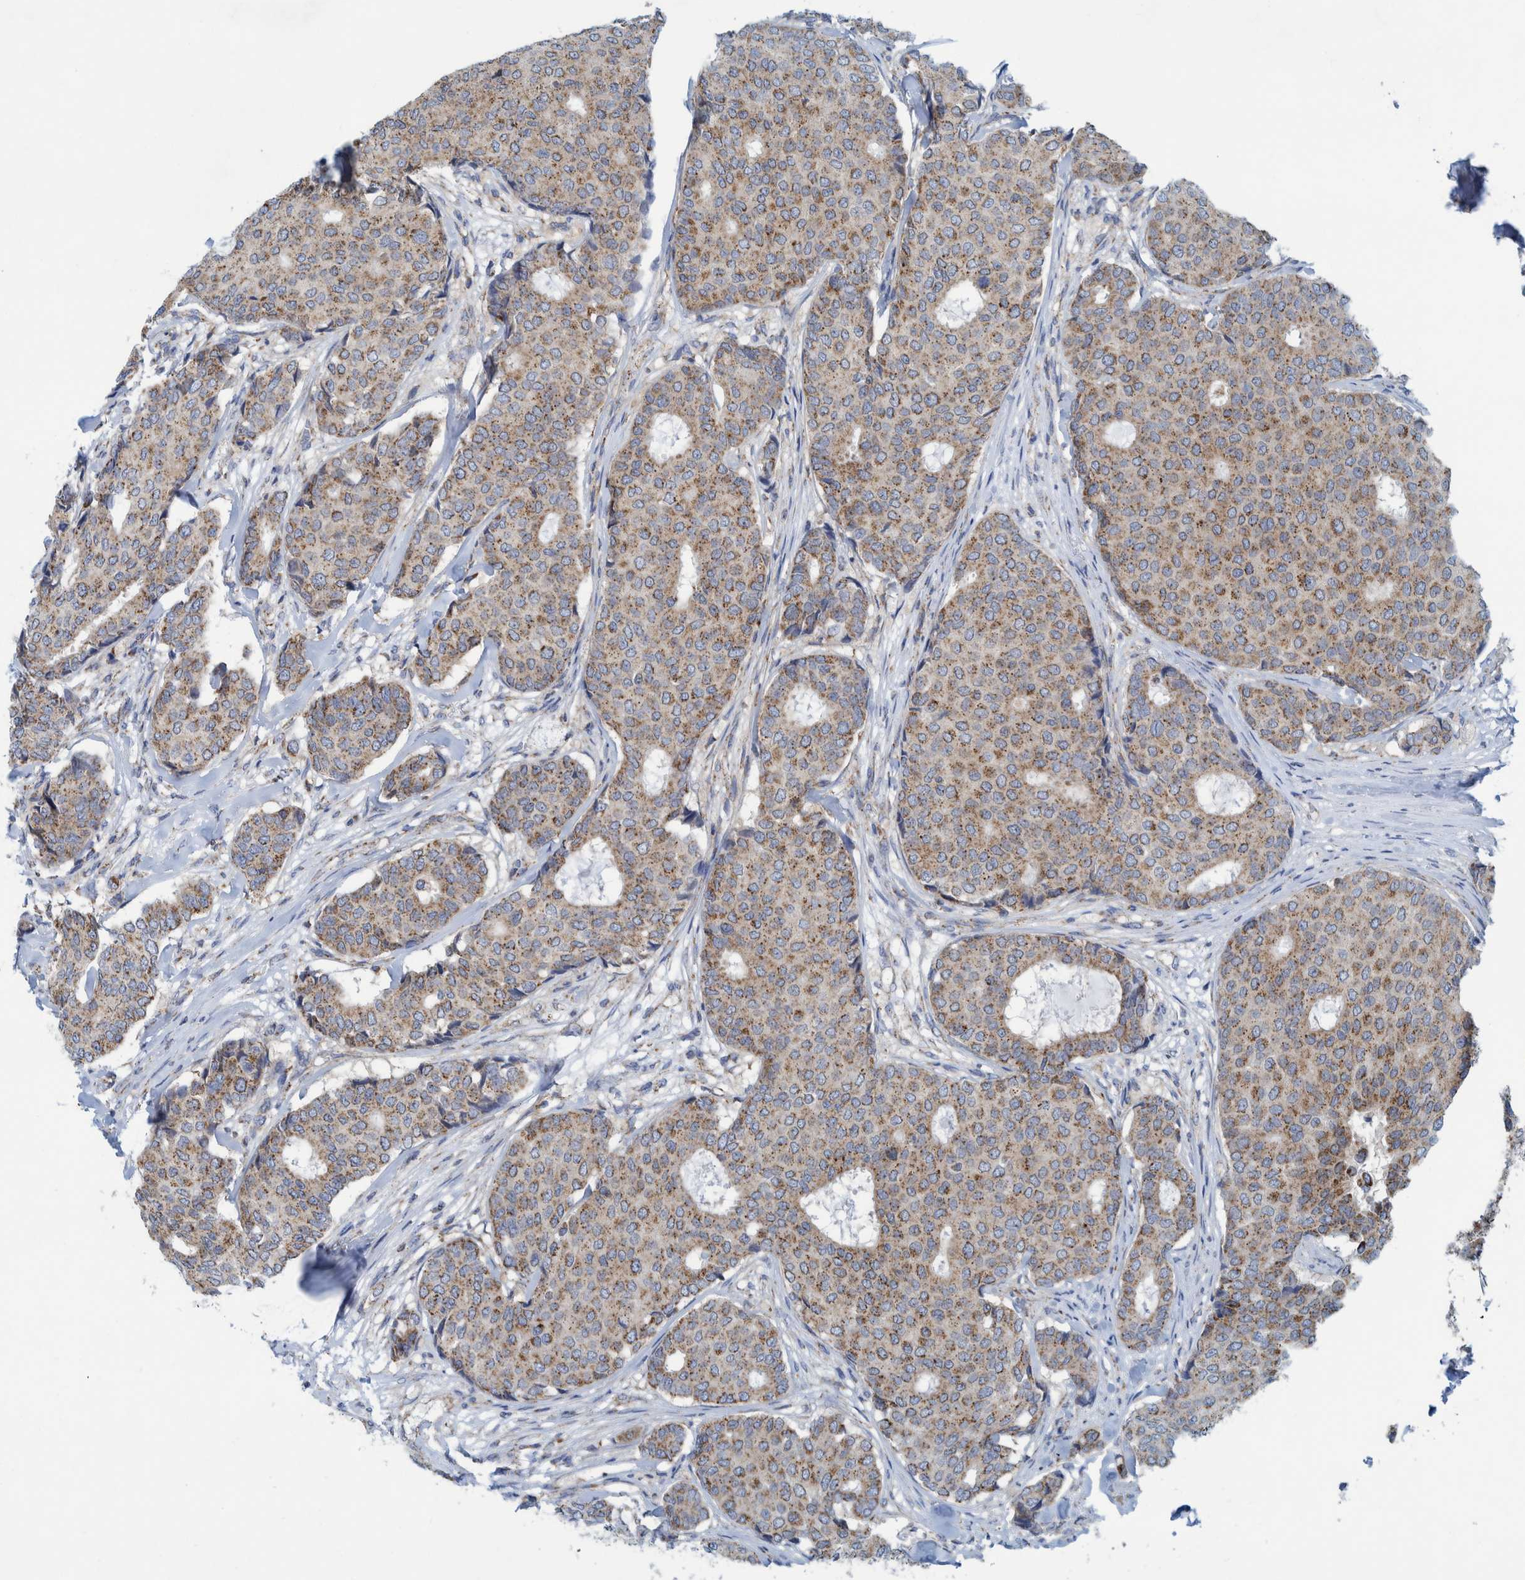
{"staining": {"intensity": "moderate", "quantity": ">75%", "location": "cytoplasmic/membranous"}, "tissue": "breast cancer", "cell_type": "Tumor cells", "image_type": "cancer", "snomed": [{"axis": "morphology", "description": "Duct carcinoma"}, {"axis": "topography", "description": "Breast"}], "caption": "Immunohistochemical staining of invasive ductal carcinoma (breast) demonstrates moderate cytoplasmic/membranous protein staining in approximately >75% of tumor cells.", "gene": "MRPS7", "patient": {"sex": "female", "age": 75}}